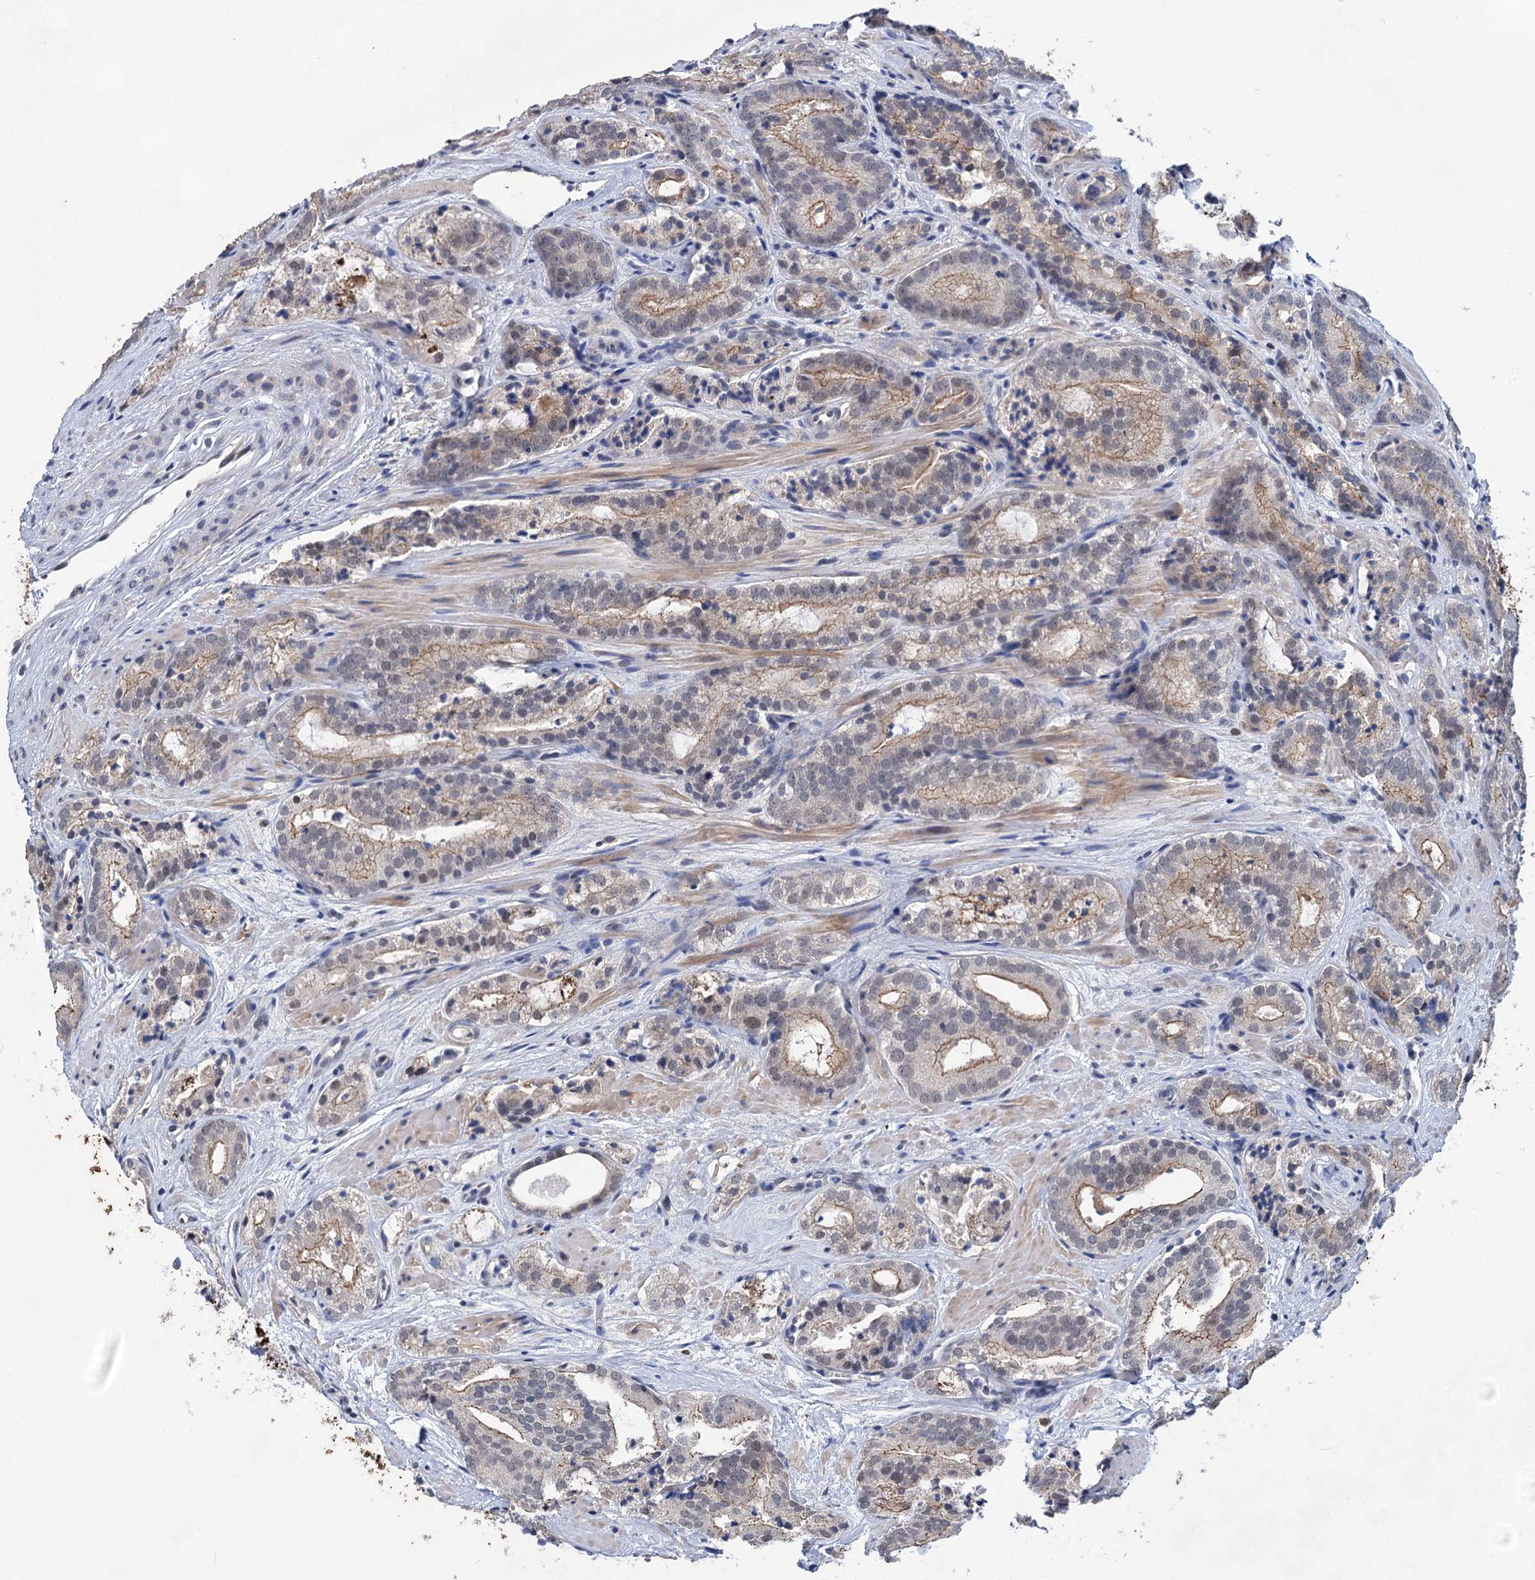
{"staining": {"intensity": "moderate", "quantity": "25%-75%", "location": "cytoplasmic/membranous"}, "tissue": "prostate cancer", "cell_type": "Tumor cells", "image_type": "cancer", "snomed": [{"axis": "morphology", "description": "Adenocarcinoma, High grade"}, {"axis": "topography", "description": "Prostate"}], "caption": "High-grade adenocarcinoma (prostate) stained with DAB (3,3'-diaminobenzidine) IHC displays medium levels of moderate cytoplasmic/membranous positivity in approximately 25%-75% of tumor cells. (DAB (3,3'-diaminobenzidine) = brown stain, brightfield microscopy at high magnification).", "gene": "TTC17", "patient": {"sex": "male", "age": 57}}